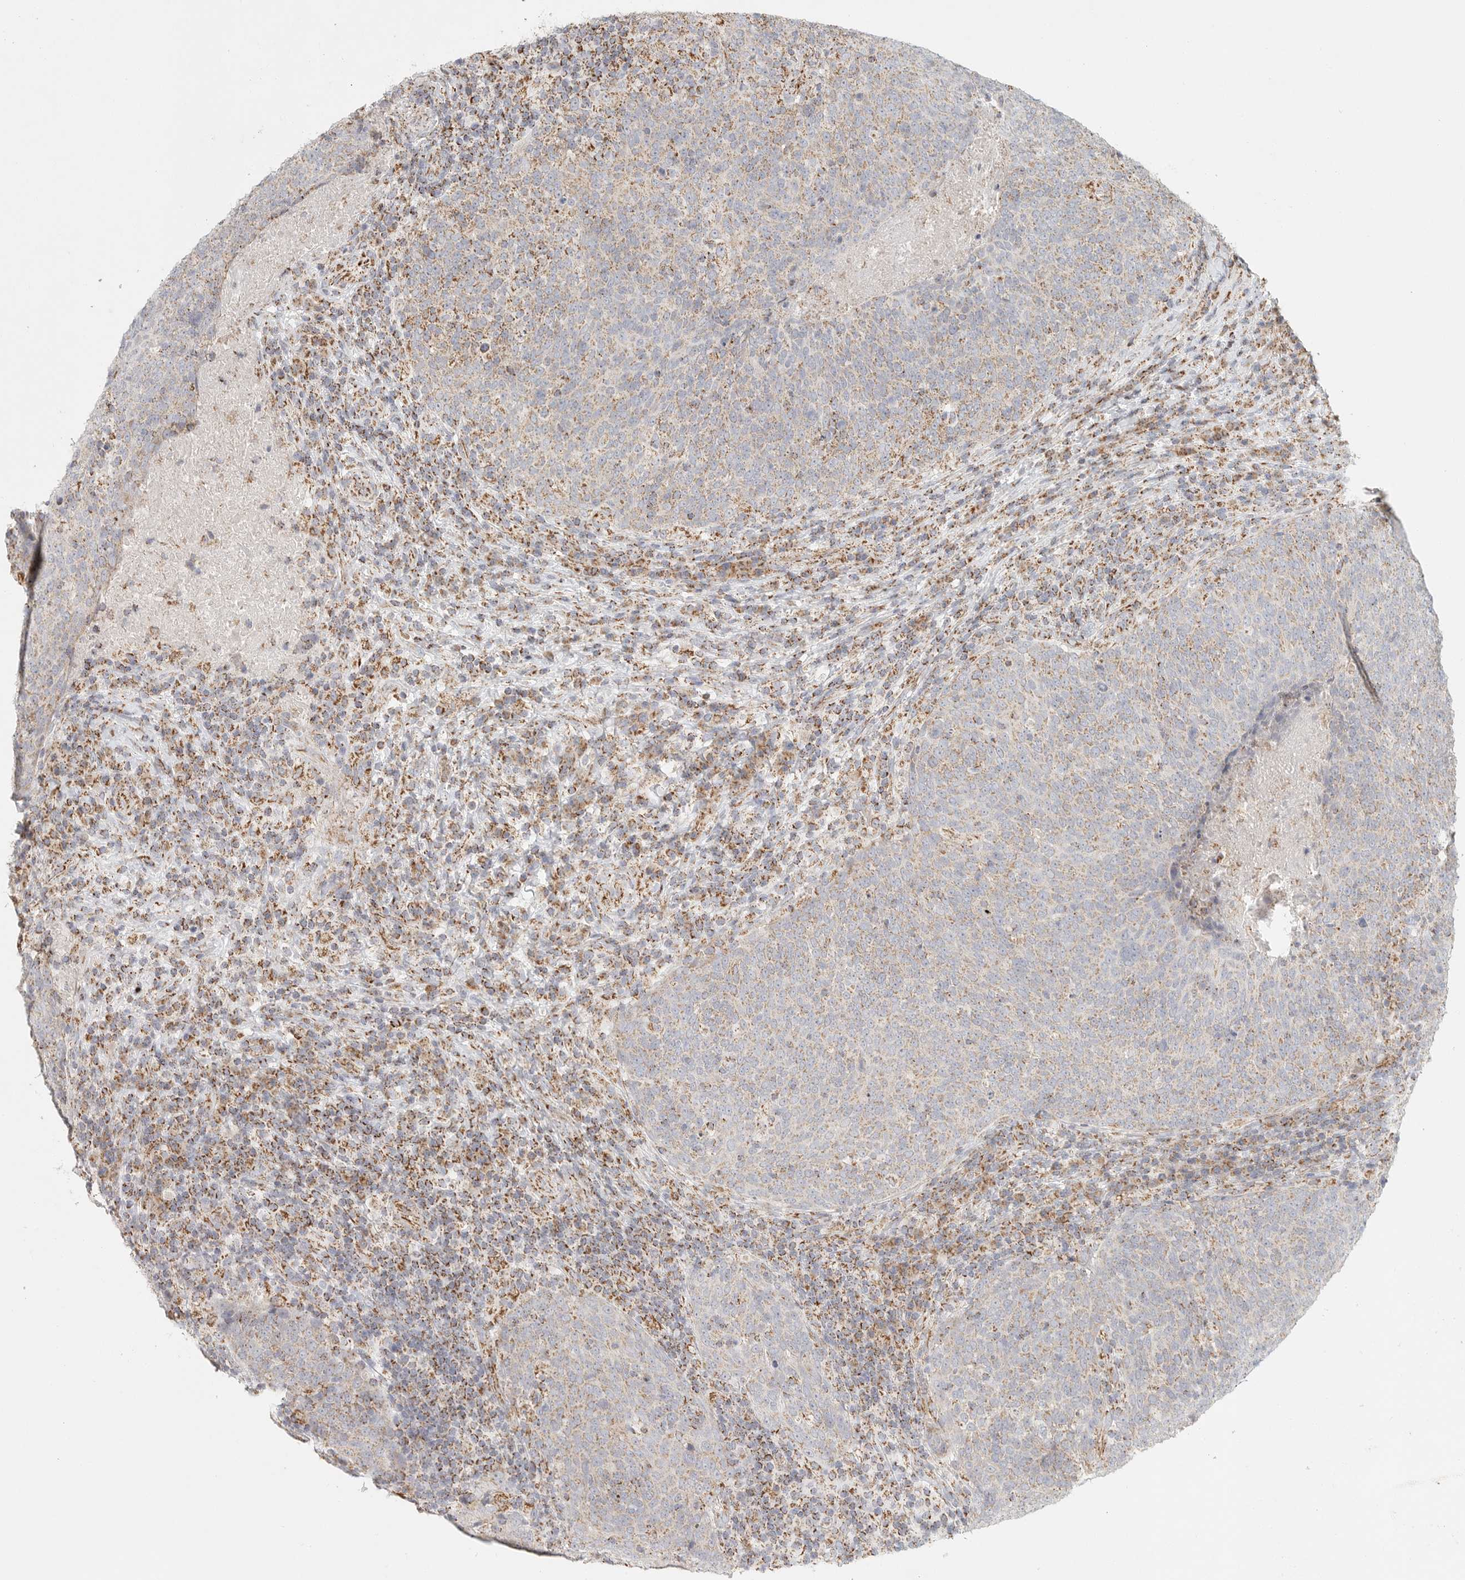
{"staining": {"intensity": "weak", "quantity": "25%-75%", "location": "cytoplasmic/membranous"}, "tissue": "head and neck cancer", "cell_type": "Tumor cells", "image_type": "cancer", "snomed": [{"axis": "morphology", "description": "Squamous cell carcinoma, NOS"}, {"axis": "morphology", "description": "Squamous cell carcinoma, metastatic, NOS"}, {"axis": "topography", "description": "Lymph node"}, {"axis": "topography", "description": "Head-Neck"}], "caption": "Human head and neck metastatic squamous cell carcinoma stained with a brown dye exhibits weak cytoplasmic/membranous positive expression in about 25%-75% of tumor cells.", "gene": "SLC25A26", "patient": {"sex": "male", "age": 62}}